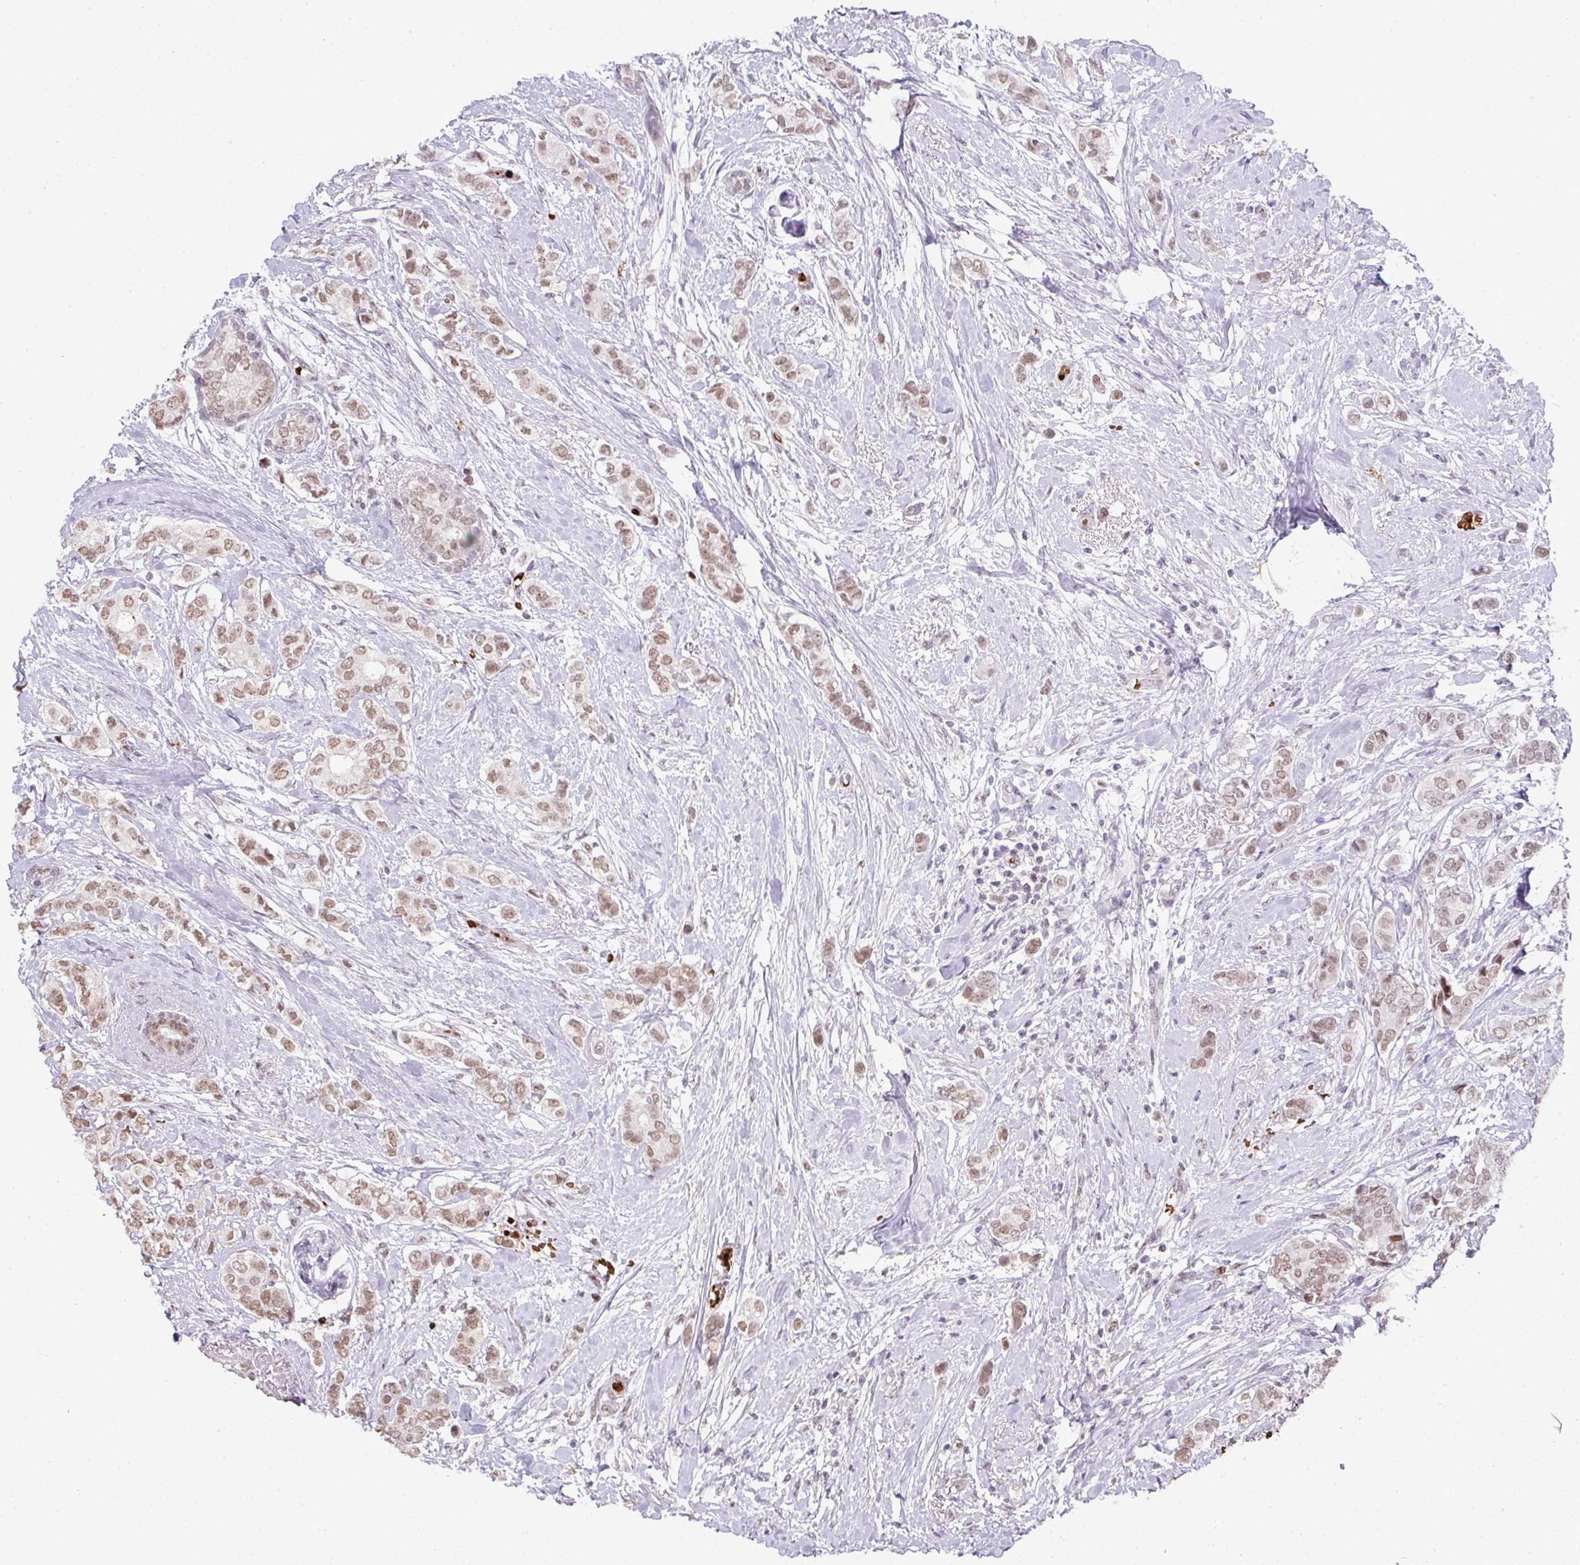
{"staining": {"intensity": "moderate", "quantity": ">75%", "location": "nuclear"}, "tissue": "breast cancer", "cell_type": "Tumor cells", "image_type": "cancer", "snomed": [{"axis": "morphology", "description": "Duct carcinoma"}, {"axis": "topography", "description": "Breast"}], "caption": "Protein staining of breast intraductal carcinoma tissue demonstrates moderate nuclear expression in approximately >75% of tumor cells.", "gene": "NEIL1", "patient": {"sex": "female", "age": 73}}